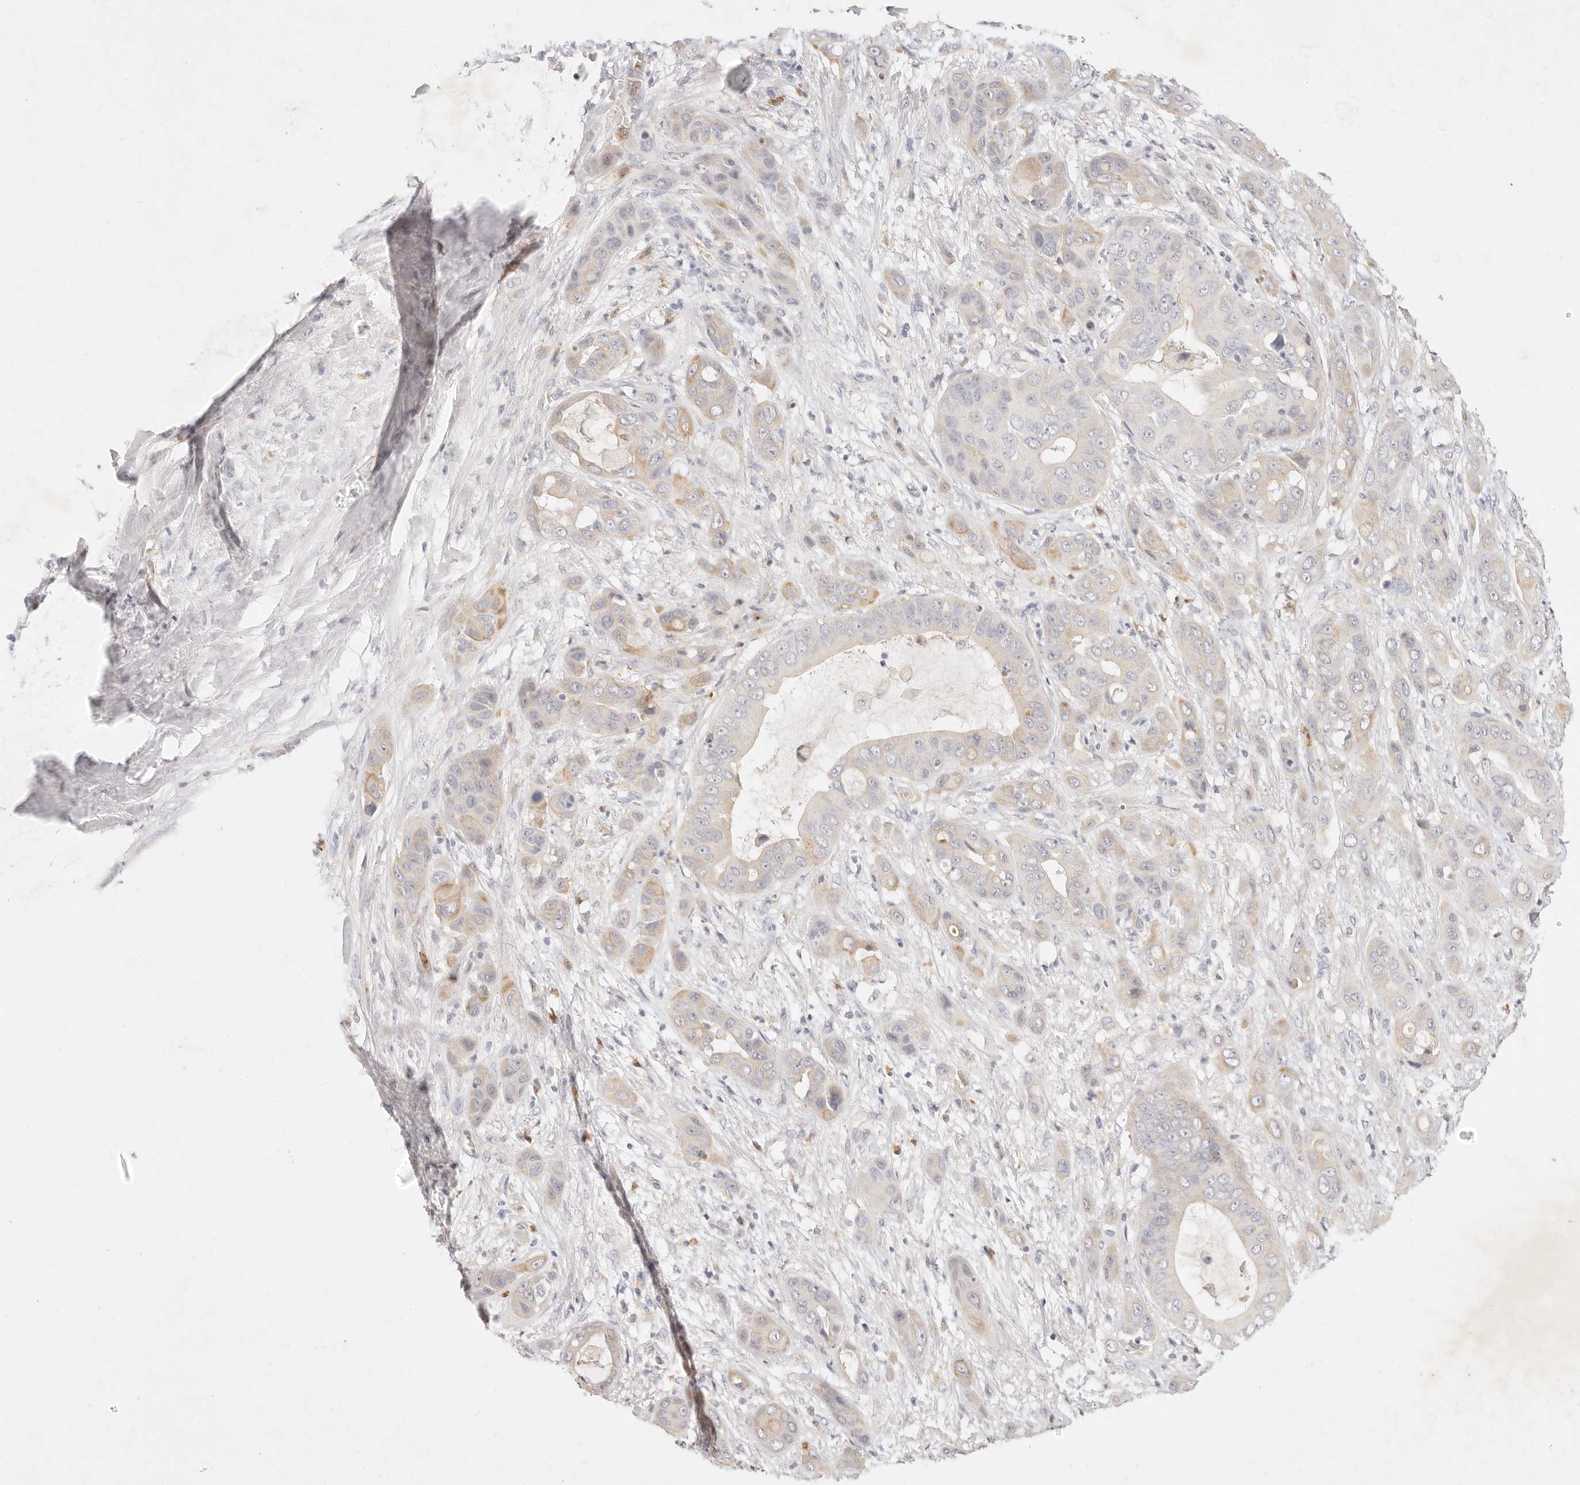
{"staining": {"intensity": "weak", "quantity": "25%-75%", "location": "cytoplasmic/membranous"}, "tissue": "liver cancer", "cell_type": "Tumor cells", "image_type": "cancer", "snomed": [{"axis": "morphology", "description": "Cholangiocarcinoma"}, {"axis": "topography", "description": "Liver"}], "caption": "A micrograph showing weak cytoplasmic/membranous expression in approximately 25%-75% of tumor cells in liver cancer (cholangiocarcinoma), as visualized by brown immunohistochemical staining.", "gene": "GPR84", "patient": {"sex": "female", "age": 52}}